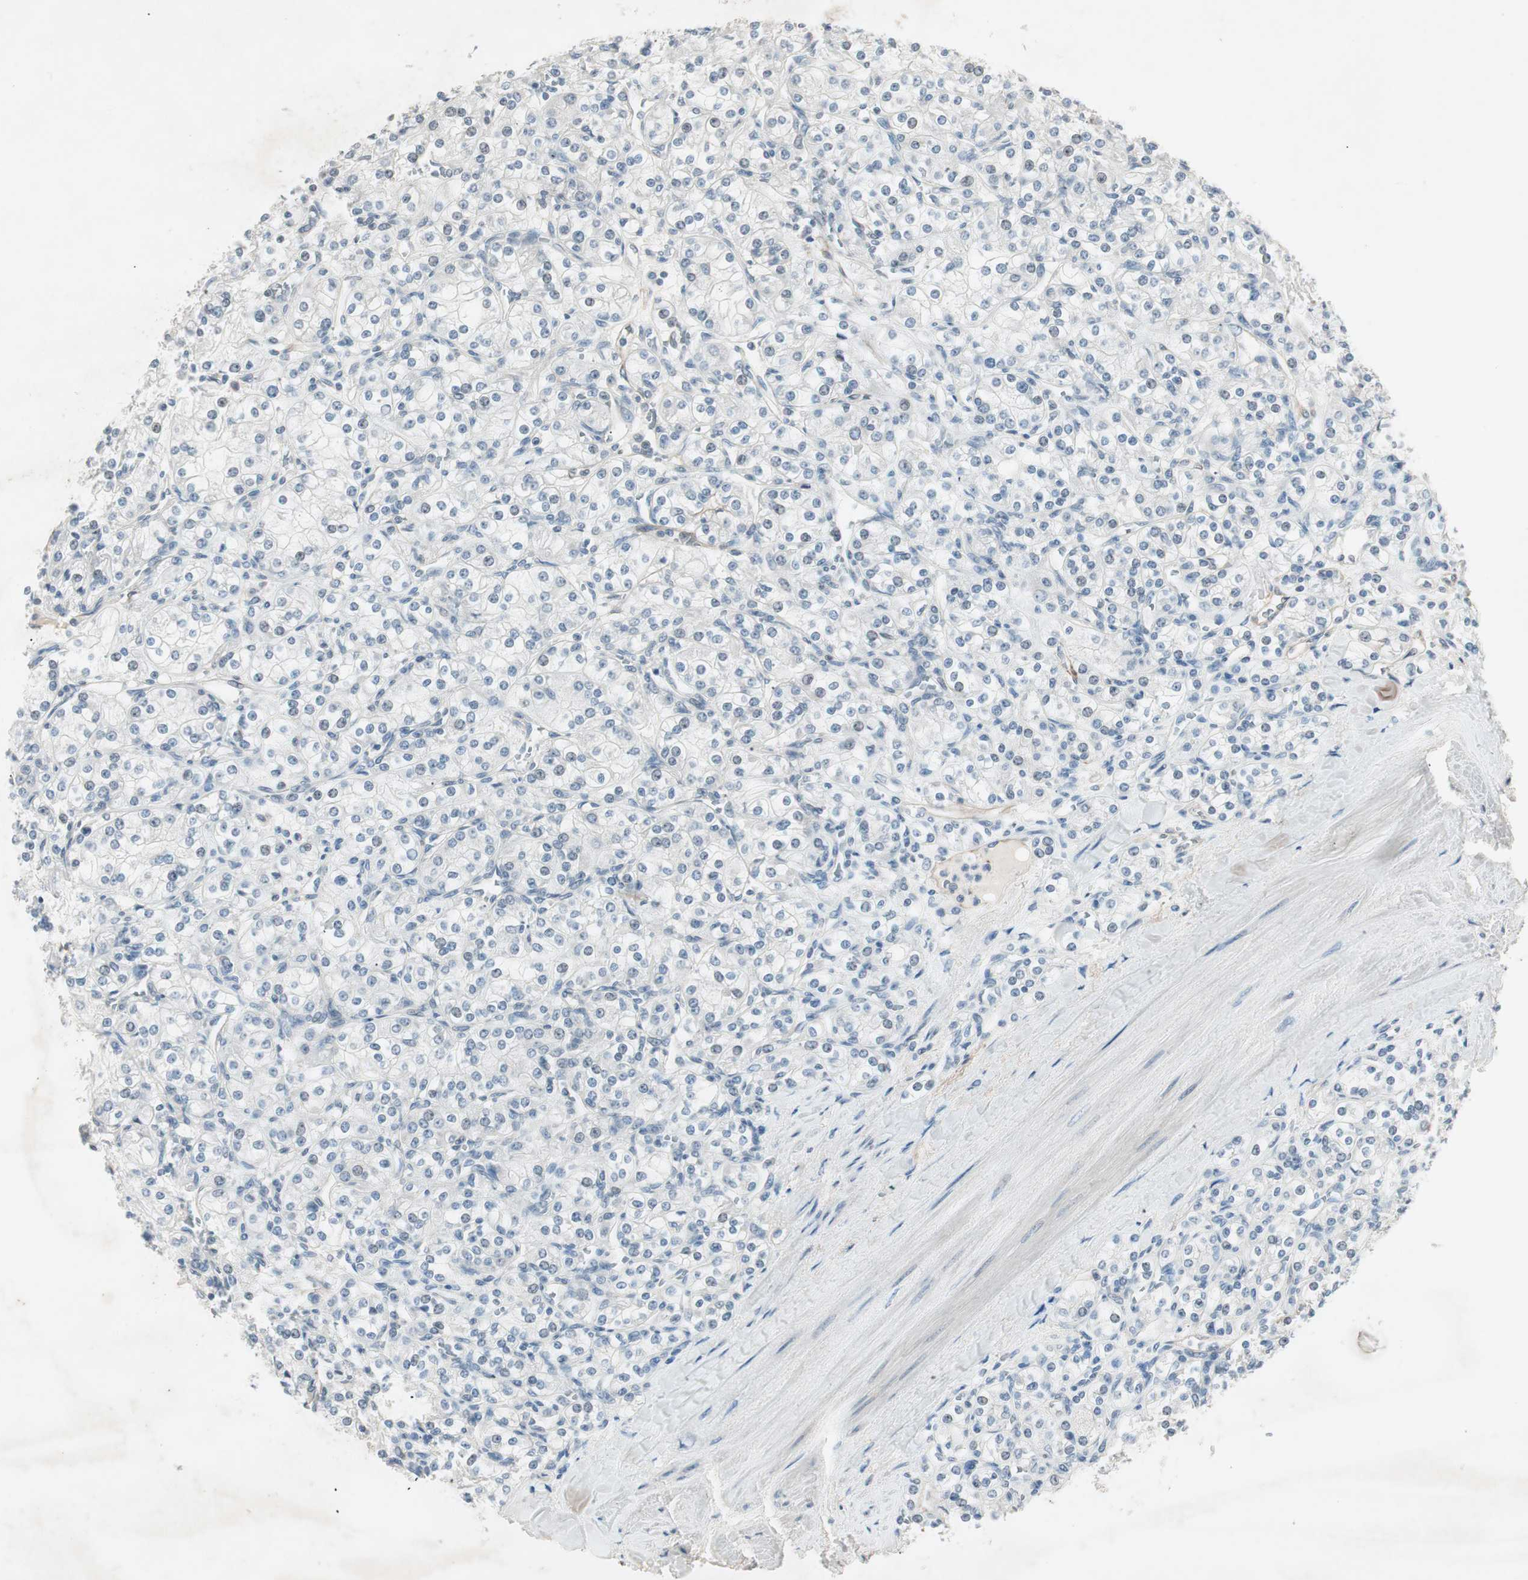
{"staining": {"intensity": "negative", "quantity": "none", "location": "none"}, "tissue": "renal cancer", "cell_type": "Tumor cells", "image_type": "cancer", "snomed": [{"axis": "morphology", "description": "Adenocarcinoma, NOS"}, {"axis": "topography", "description": "Kidney"}], "caption": "Protein analysis of renal cancer (adenocarcinoma) displays no significant expression in tumor cells.", "gene": "ITGB4", "patient": {"sex": "male", "age": 77}}